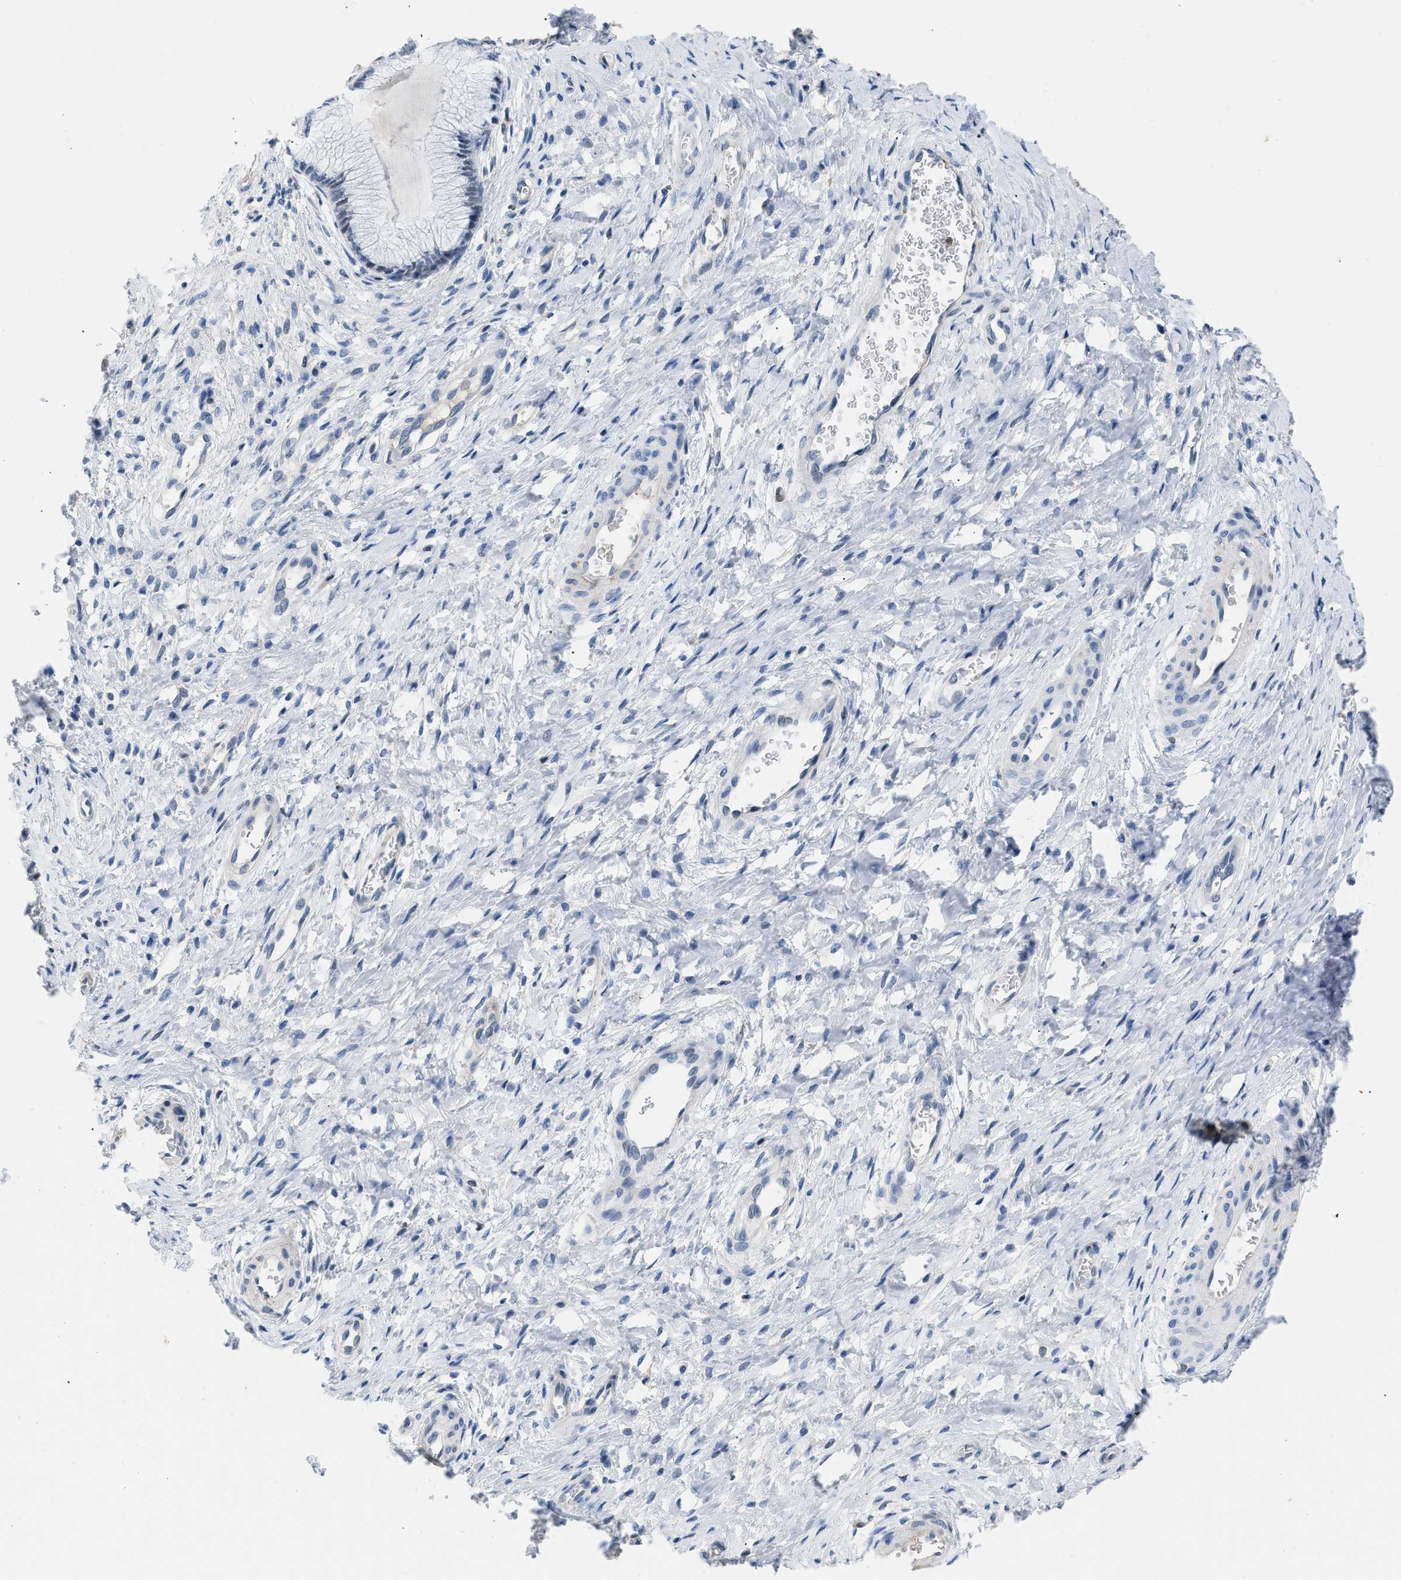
{"staining": {"intensity": "negative", "quantity": "none", "location": "none"}, "tissue": "cervix", "cell_type": "Glandular cells", "image_type": "normal", "snomed": [{"axis": "morphology", "description": "Normal tissue, NOS"}, {"axis": "topography", "description": "Cervix"}], "caption": "Immunohistochemical staining of benign cervix reveals no significant expression in glandular cells.", "gene": "BOLL", "patient": {"sex": "female", "age": 55}}